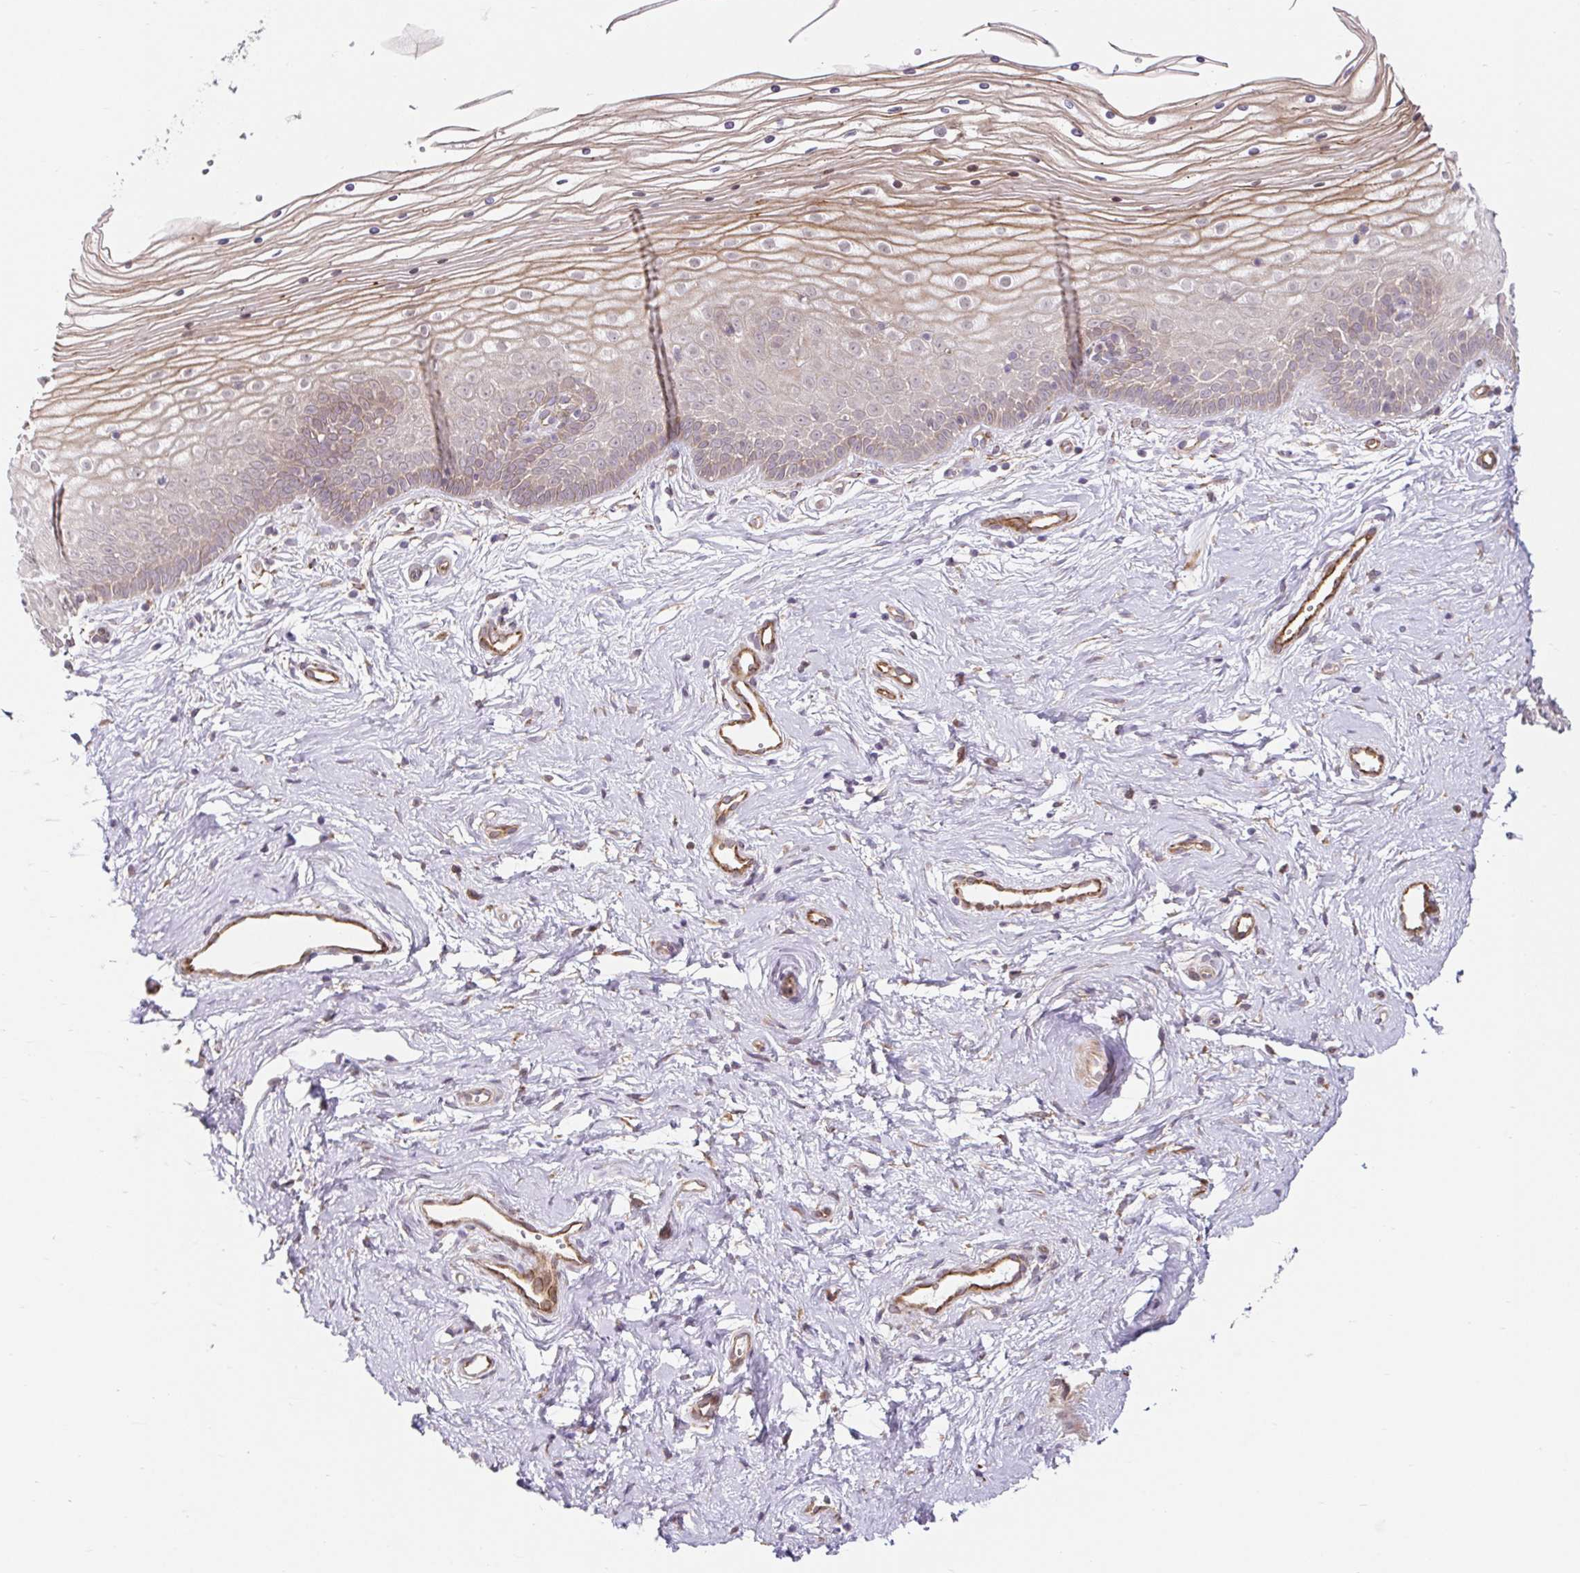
{"staining": {"intensity": "weak", "quantity": "25%-75%", "location": "cytoplasmic/membranous,nuclear"}, "tissue": "vagina", "cell_type": "Squamous epithelial cells", "image_type": "normal", "snomed": [{"axis": "morphology", "description": "Normal tissue, NOS"}, {"axis": "topography", "description": "Vagina"}], "caption": "A brown stain labels weak cytoplasmic/membranous,nuclear expression of a protein in squamous epithelial cells of normal vagina.", "gene": "LYPD5", "patient": {"sex": "female", "age": 38}}